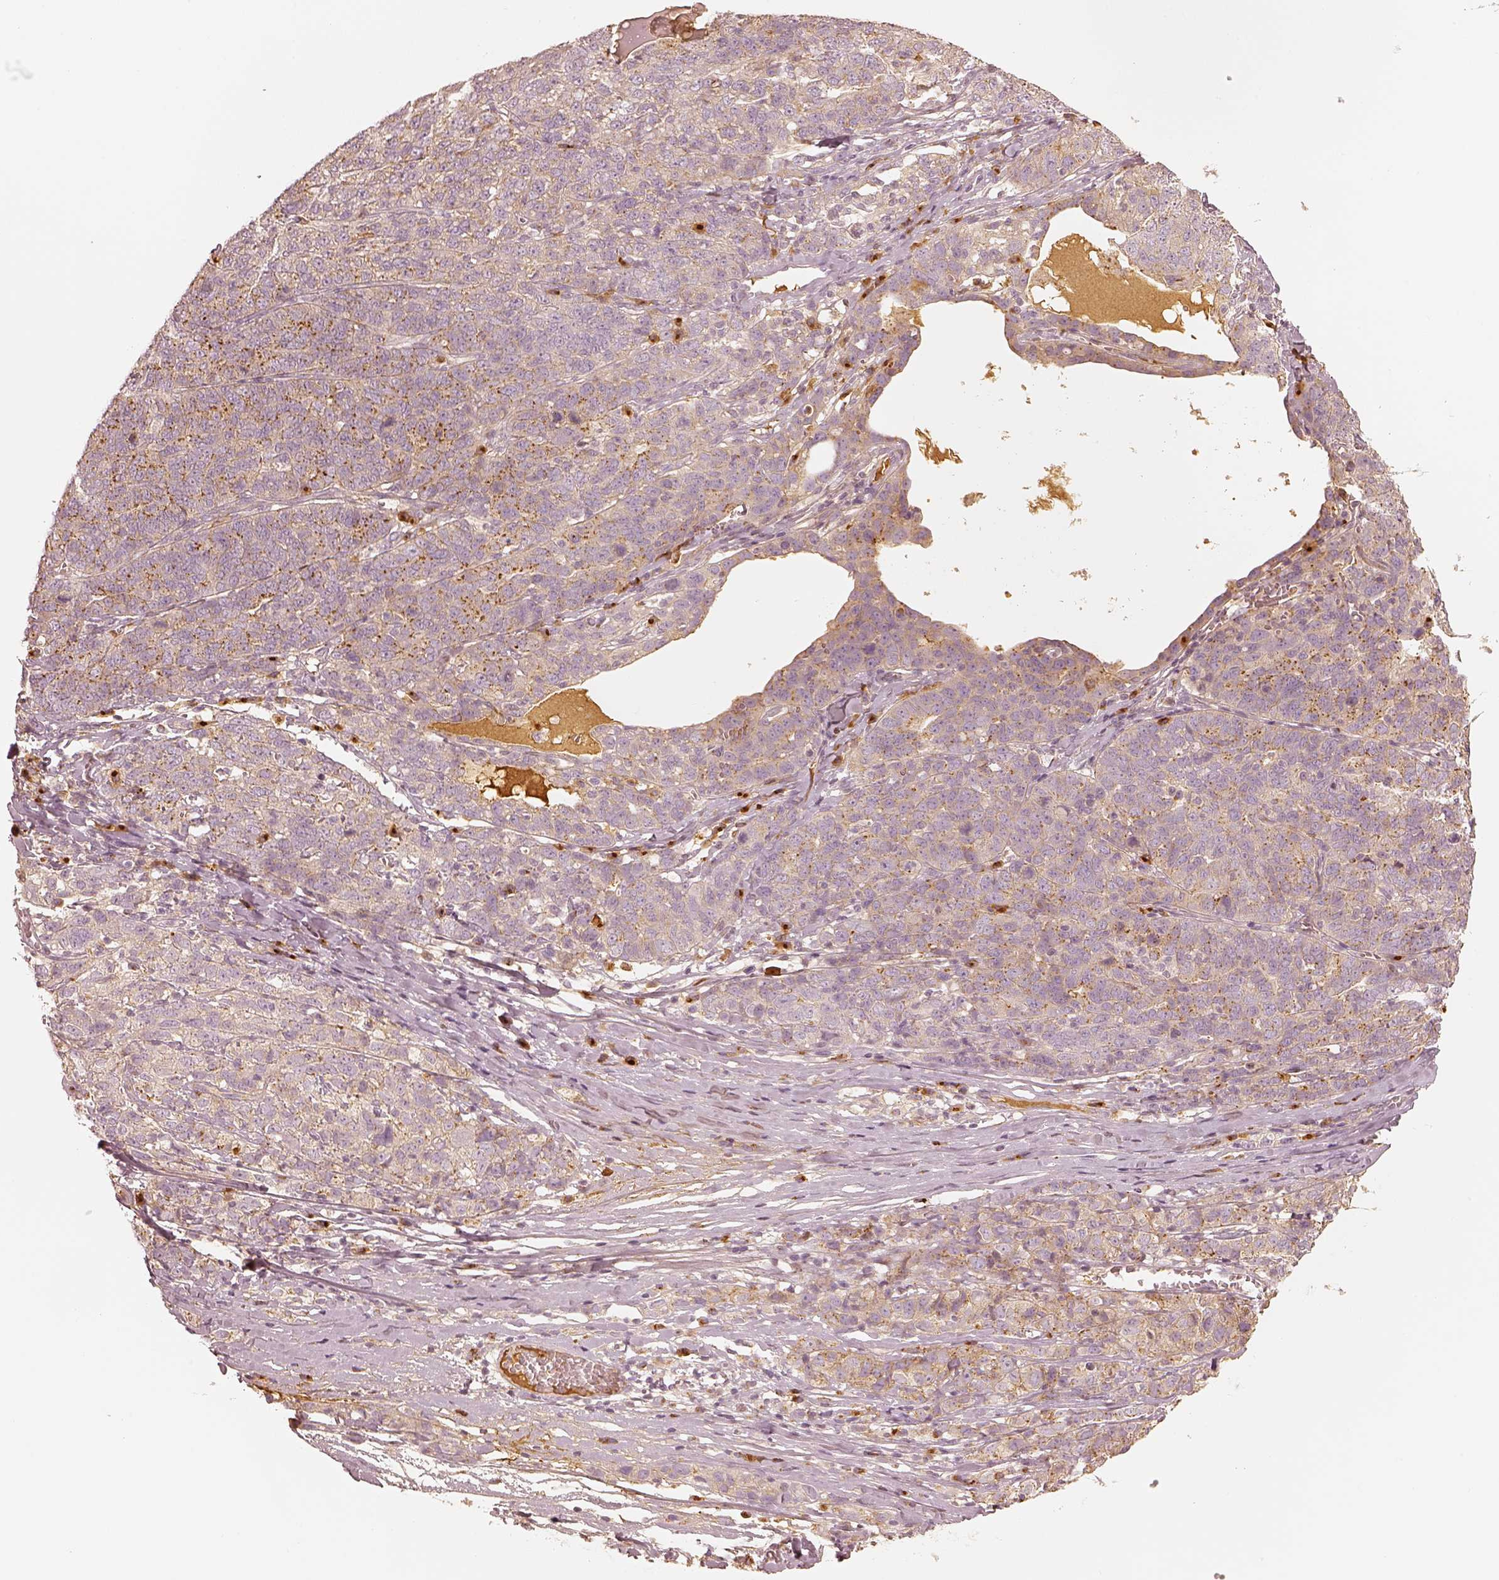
{"staining": {"intensity": "weak", "quantity": "25%-75%", "location": "cytoplasmic/membranous"}, "tissue": "ovarian cancer", "cell_type": "Tumor cells", "image_type": "cancer", "snomed": [{"axis": "morphology", "description": "Cystadenocarcinoma, serous, NOS"}, {"axis": "topography", "description": "Ovary"}], "caption": "IHC photomicrograph of neoplastic tissue: ovarian cancer stained using immunohistochemistry shows low levels of weak protein expression localized specifically in the cytoplasmic/membranous of tumor cells, appearing as a cytoplasmic/membranous brown color.", "gene": "GORASP2", "patient": {"sex": "female", "age": 71}}